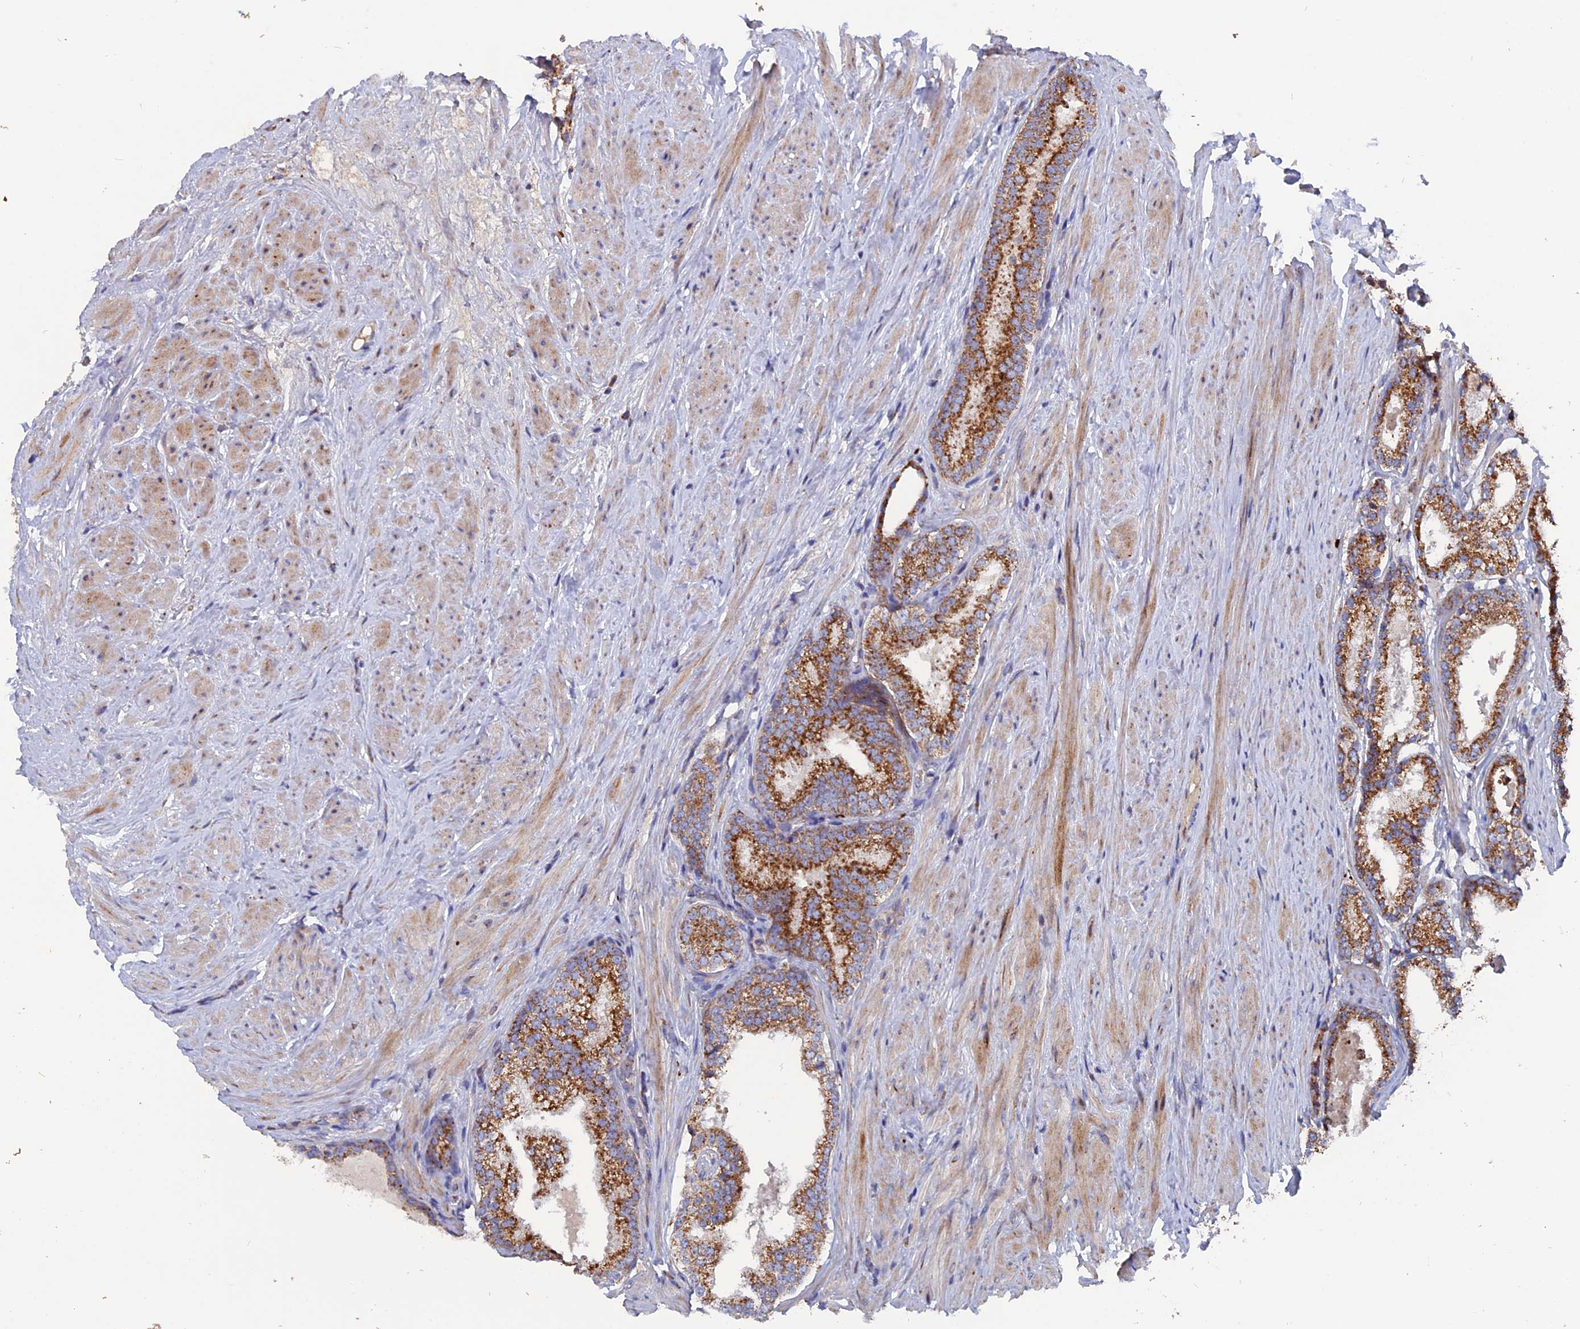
{"staining": {"intensity": "moderate", "quantity": ">75%", "location": "cytoplasmic/membranous"}, "tissue": "prostate cancer", "cell_type": "Tumor cells", "image_type": "cancer", "snomed": [{"axis": "morphology", "description": "Adenocarcinoma, Low grade"}, {"axis": "topography", "description": "Prostate"}], "caption": "Moderate cytoplasmic/membranous positivity is appreciated in approximately >75% of tumor cells in prostate cancer.", "gene": "TGFA", "patient": {"sex": "male", "age": 68}}